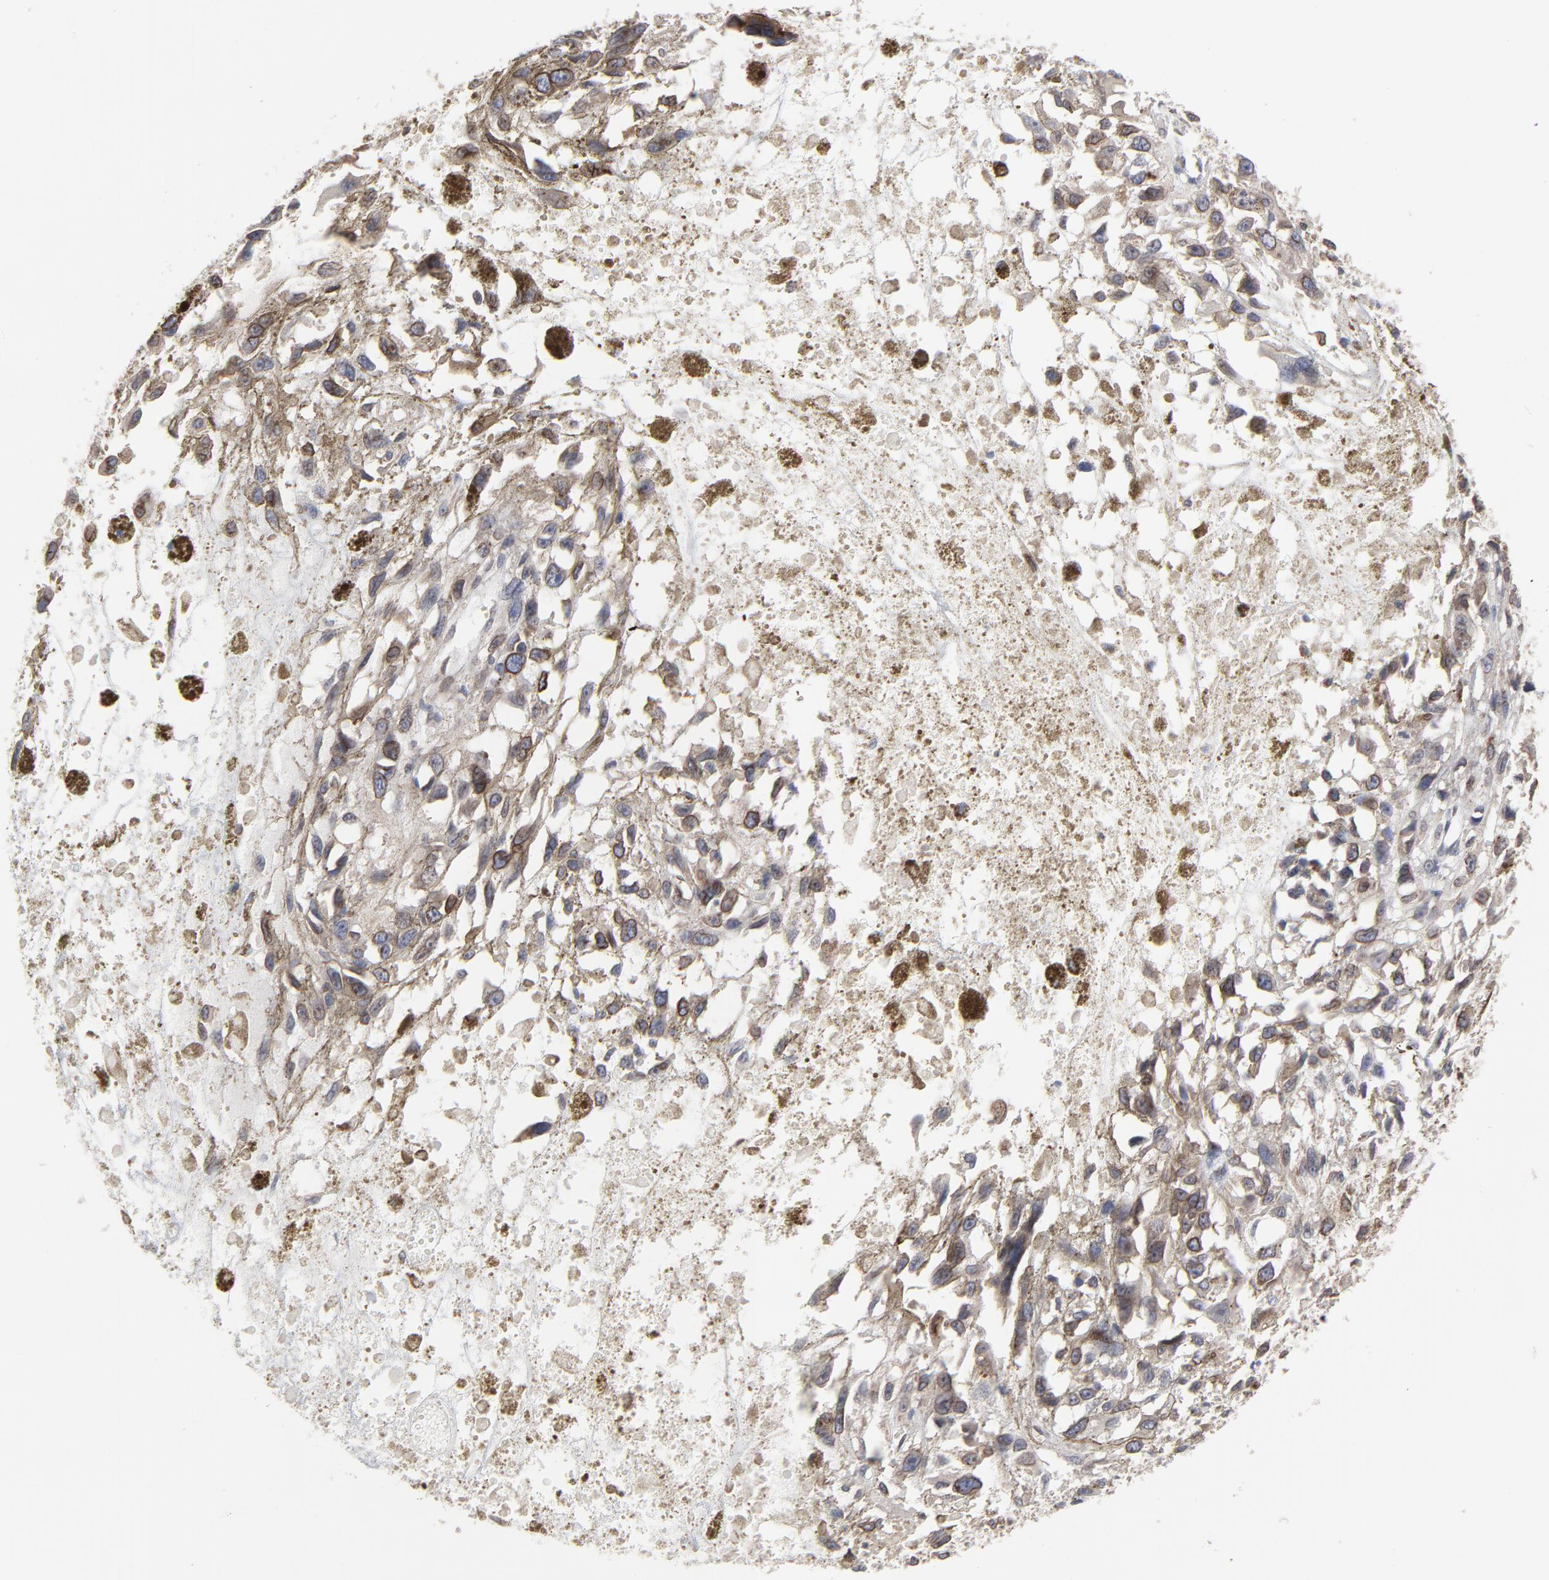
{"staining": {"intensity": "moderate", "quantity": ">75%", "location": "cytoplasmic/membranous,nuclear"}, "tissue": "melanoma", "cell_type": "Tumor cells", "image_type": "cancer", "snomed": [{"axis": "morphology", "description": "Malignant melanoma, Metastatic site"}, {"axis": "topography", "description": "Lymph node"}], "caption": "About >75% of tumor cells in human malignant melanoma (metastatic site) demonstrate moderate cytoplasmic/membranous and nuclear protein positivity as visualized by brown immunohistochemical staining.", "gene": "SYNE2", "patient": {"sex": "male", "age": 59}}